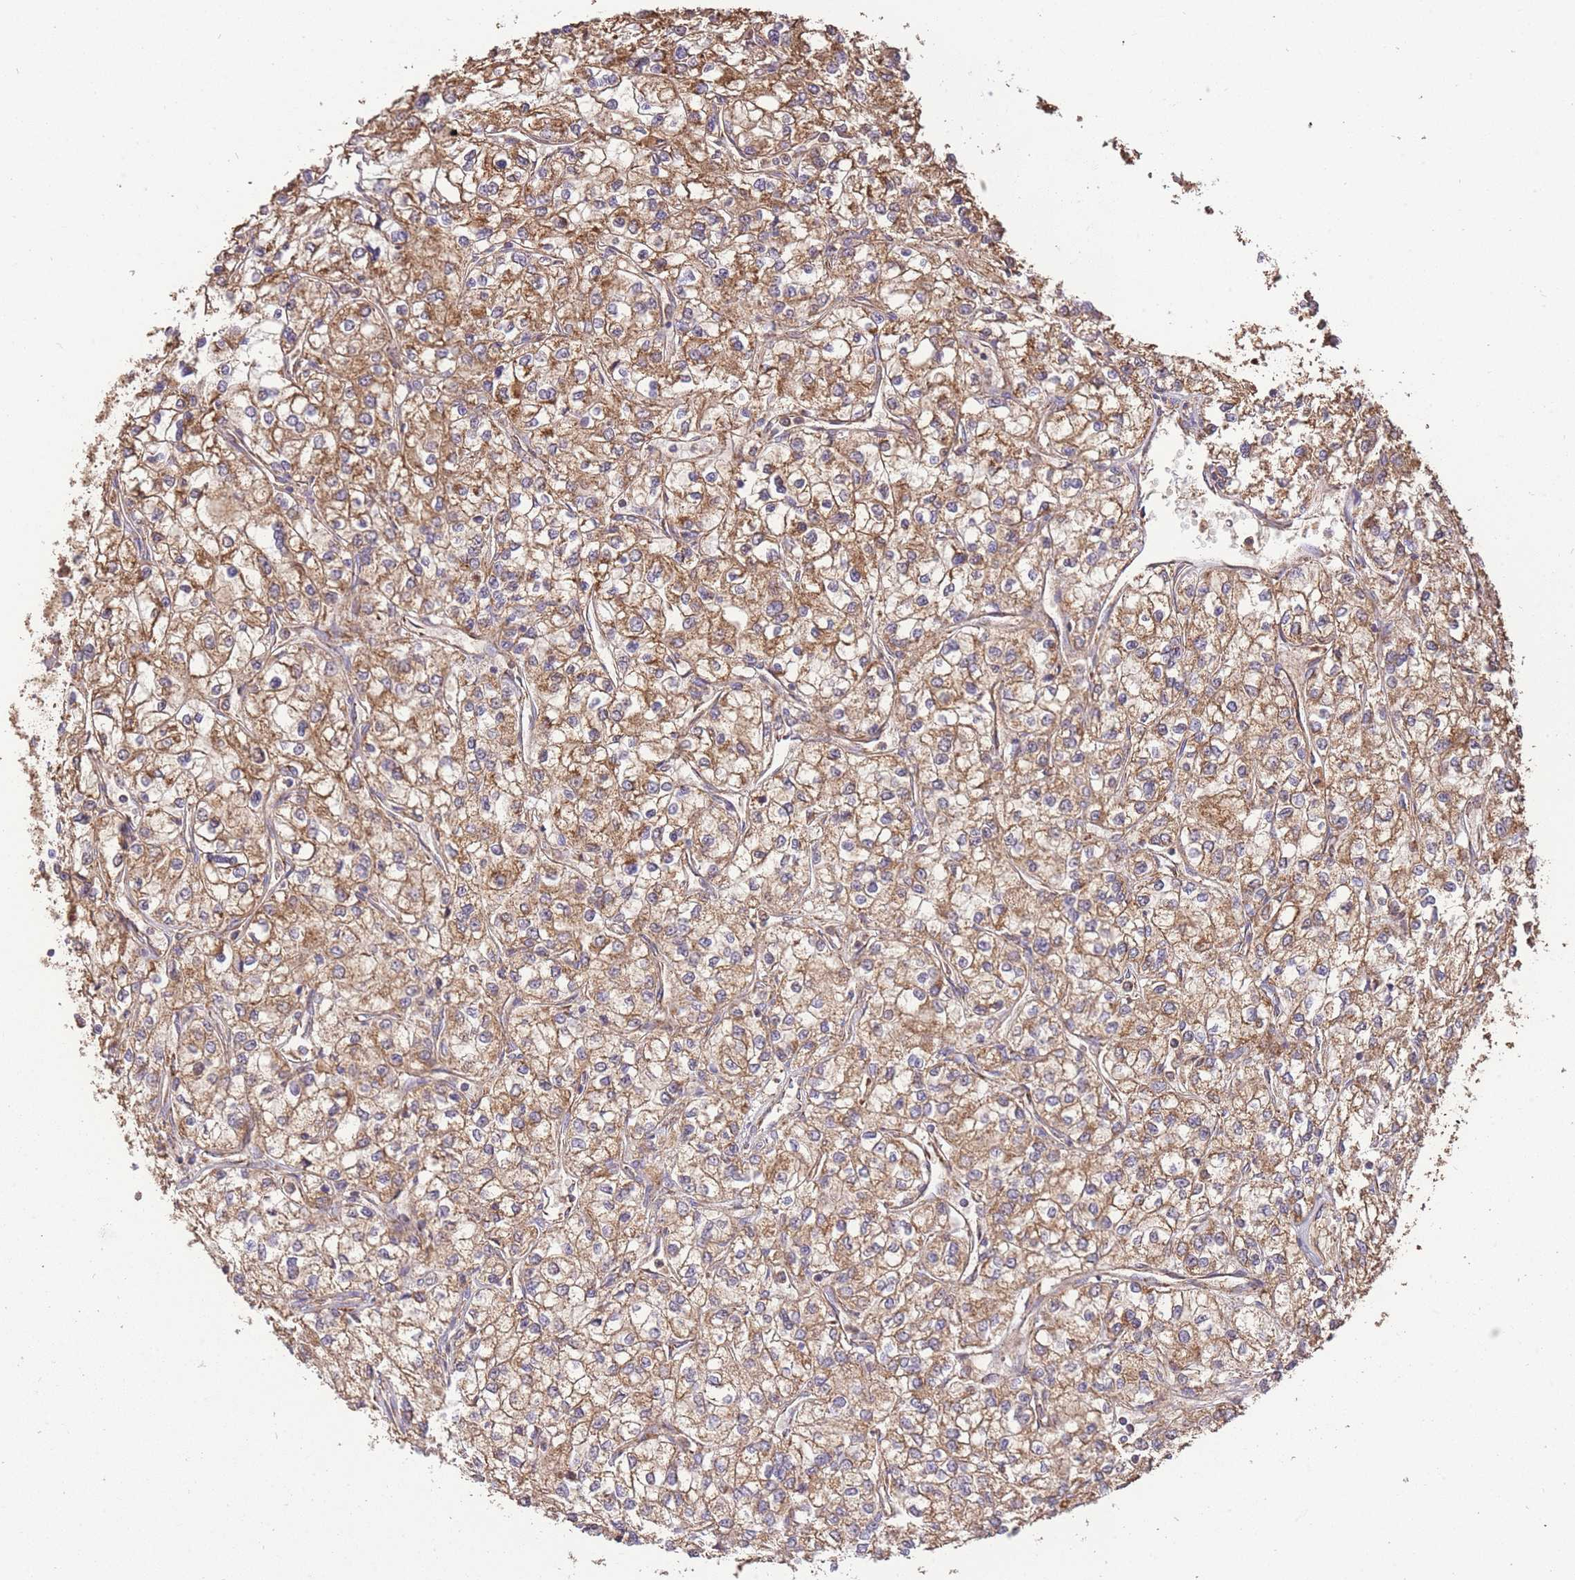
{"staining": {"intensity": "moderate", "quantity": ">75%", "location": "cytoplasmic/membranous"}, "tissue": "renal cancer", "cell_type": "Tumor cells", "image_type": "cancer", "snomed": [{"axis": "morphology", "description": "Adenocarcinoma, NOS"}, {"axis": "topography", "description": "Kidney"}], "caption": "Adenocarcinoma (renal) stained with a protein marker displays moderate staining in tumor cells.", "gene": "PREP", "patient": {"sex": "male", "age": 80}}